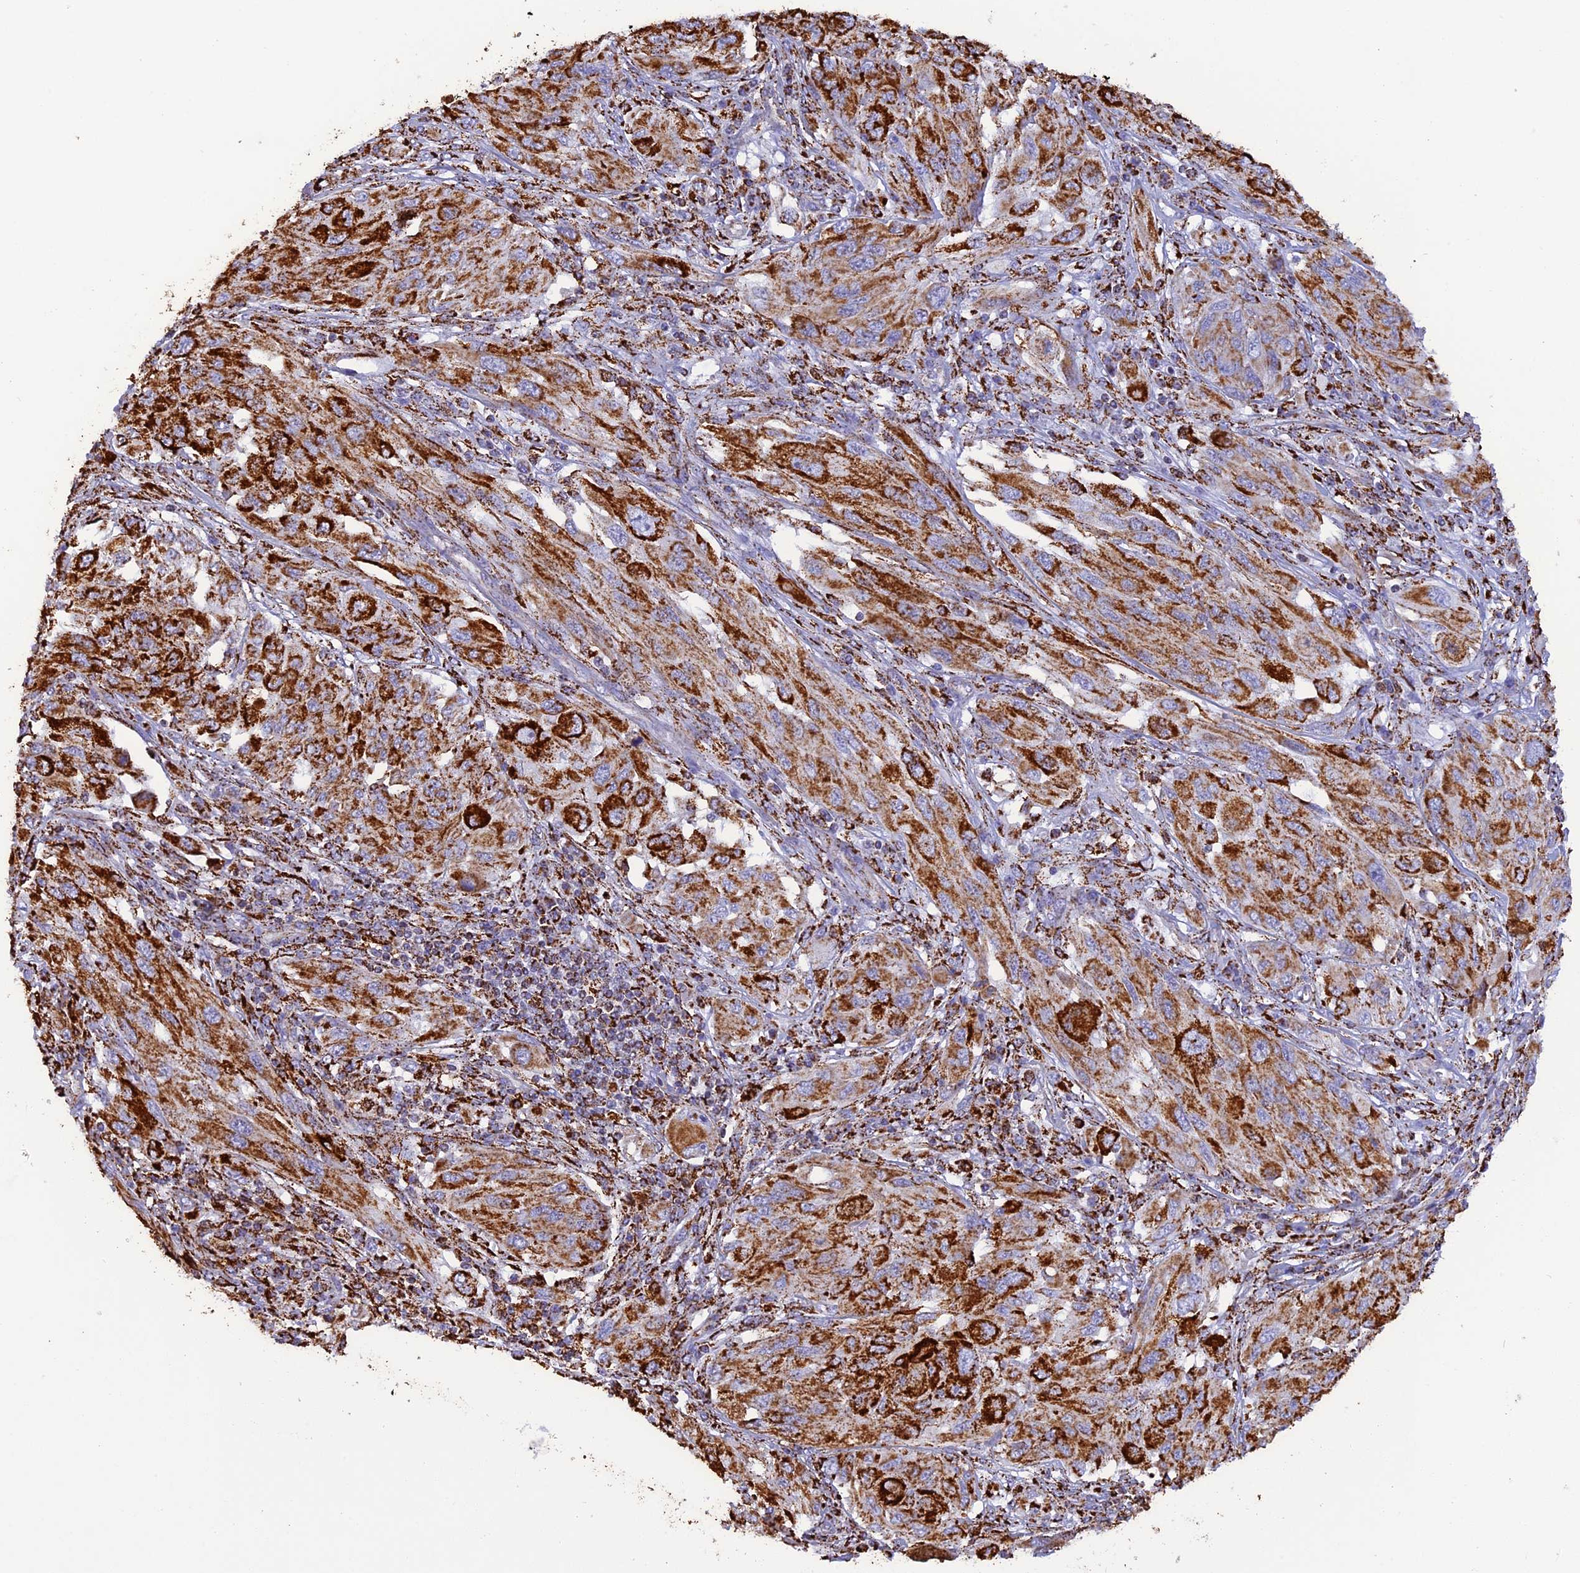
{"staining": {"intensity": "strong", "quantity": ">75%", "location": "cytoplasmic/membranous"}, "tissue": "melanoma", "cell_type": "Tumor cells", "image_type": "cancer", "snomed": [{"axis": "morphology", "description": "Malignant melanoma, NOS"}, {"axis": "topography", "description": "Skin"}], "caption": "A brown stain labels strong cytoplasmic/membranous positivity of a protein in human malignant melanoma tumor cells.", "gene": "KCNG1", "patient": {"sex": "female", "age": 91}}